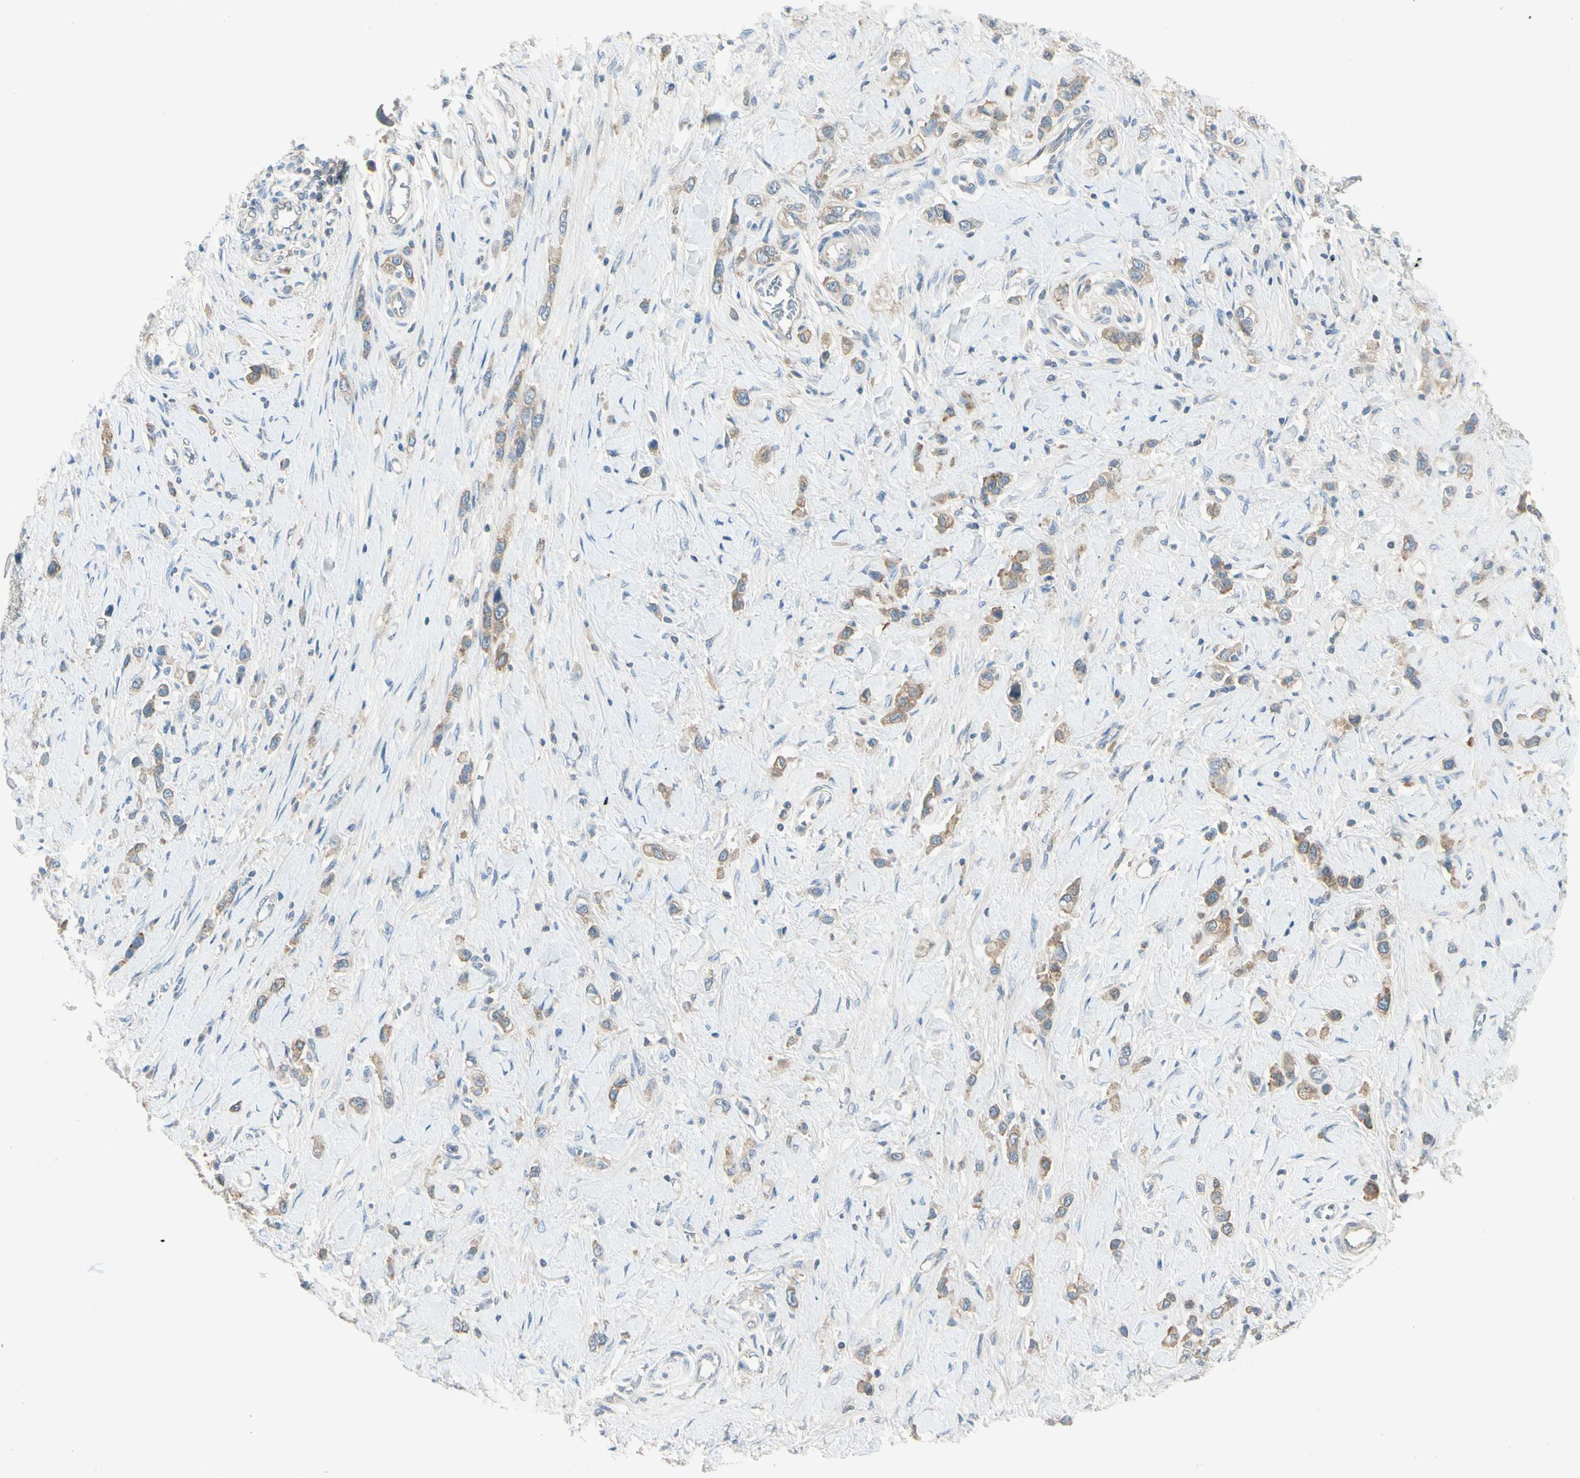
{"staining": {"intensity": "moderate", "quantity": ">75%", "location": "cytoplasmic/membranous"}, "tissue": "stomach cancer", "cell_type": "Tumor cells", "image_type": "cancer", "snomed": [{"axis": "morphology", "description": "Normal tissue, NOS"}, {"axis": "morphology", "description": "Adenocarcinoma, NOS"}, {"axis": "topography", "description": "Stomach, upper"}, {"axis": "topography", "description": "Stomach"}], "caption": "Human stomach cancer stained with a brown dye reveals moderate cytoplasmic/membranous positive positivity in approximately >75% of tumor cells.", "gene": "IL1R1", "patient": {"sex": "female", "age": 65}}